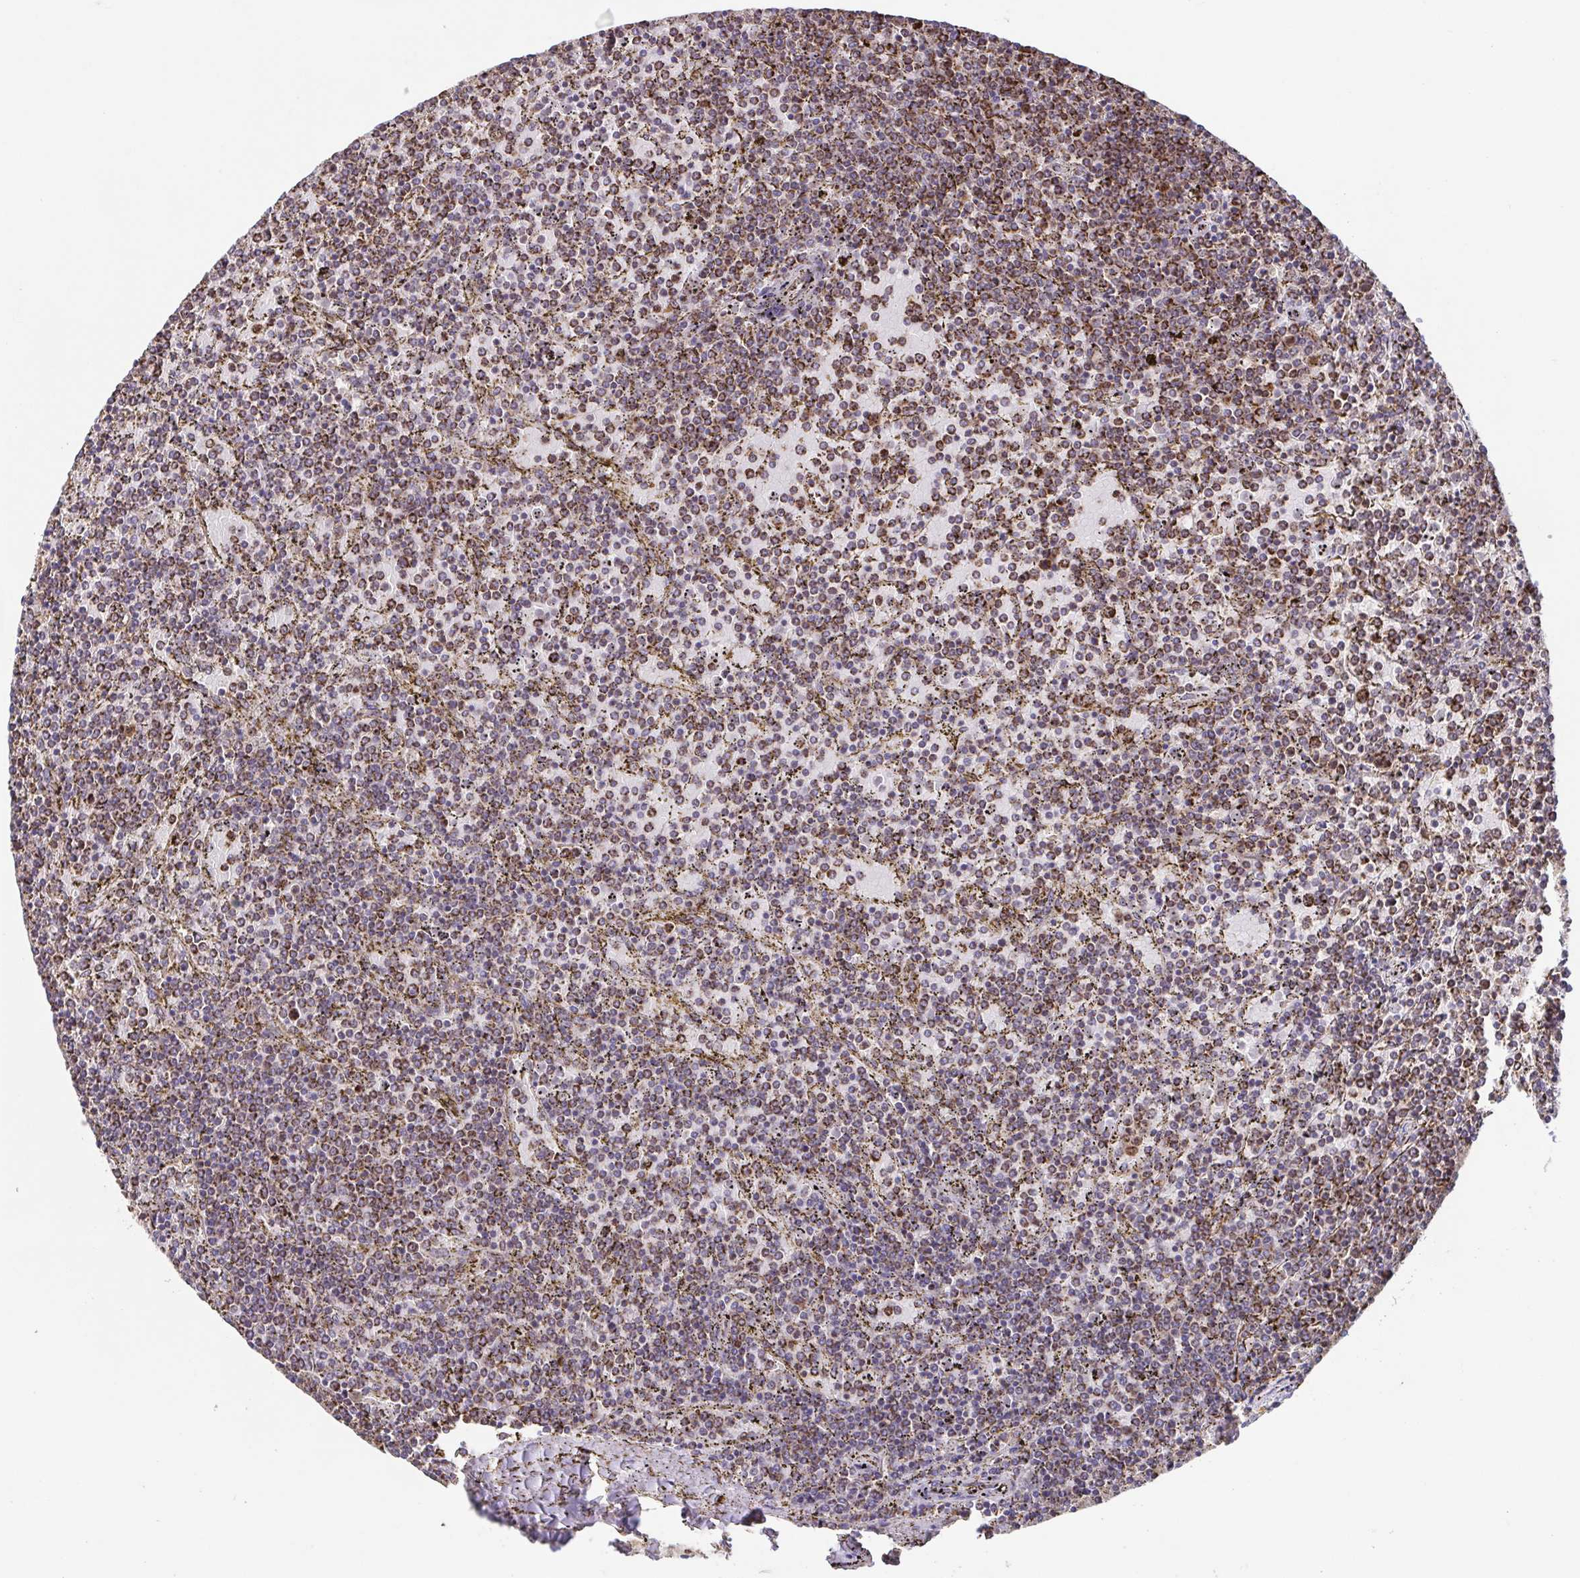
{"staining": {"intensity": "moderate", "quantity": "25%-75%", "location": "cytoplasmic/membranous"}, "tissue": "lymphoma", "cell_type": "Tumor cells", "image_type": "cancer", "snomed": [{"axis": "morphology", "description": "Malignant lymphoma, non-Hodgkin's type, Low grade"}, {"axis": "topography", "description": "Spleen"}], "caption": "Tumor cells show medium levels of moderate cytoplasmic/membranous staining in about 25%-75% of cells in lymphoma.", "gene": "DIP2B", "patient": {"sex": "female", "age": 77}}